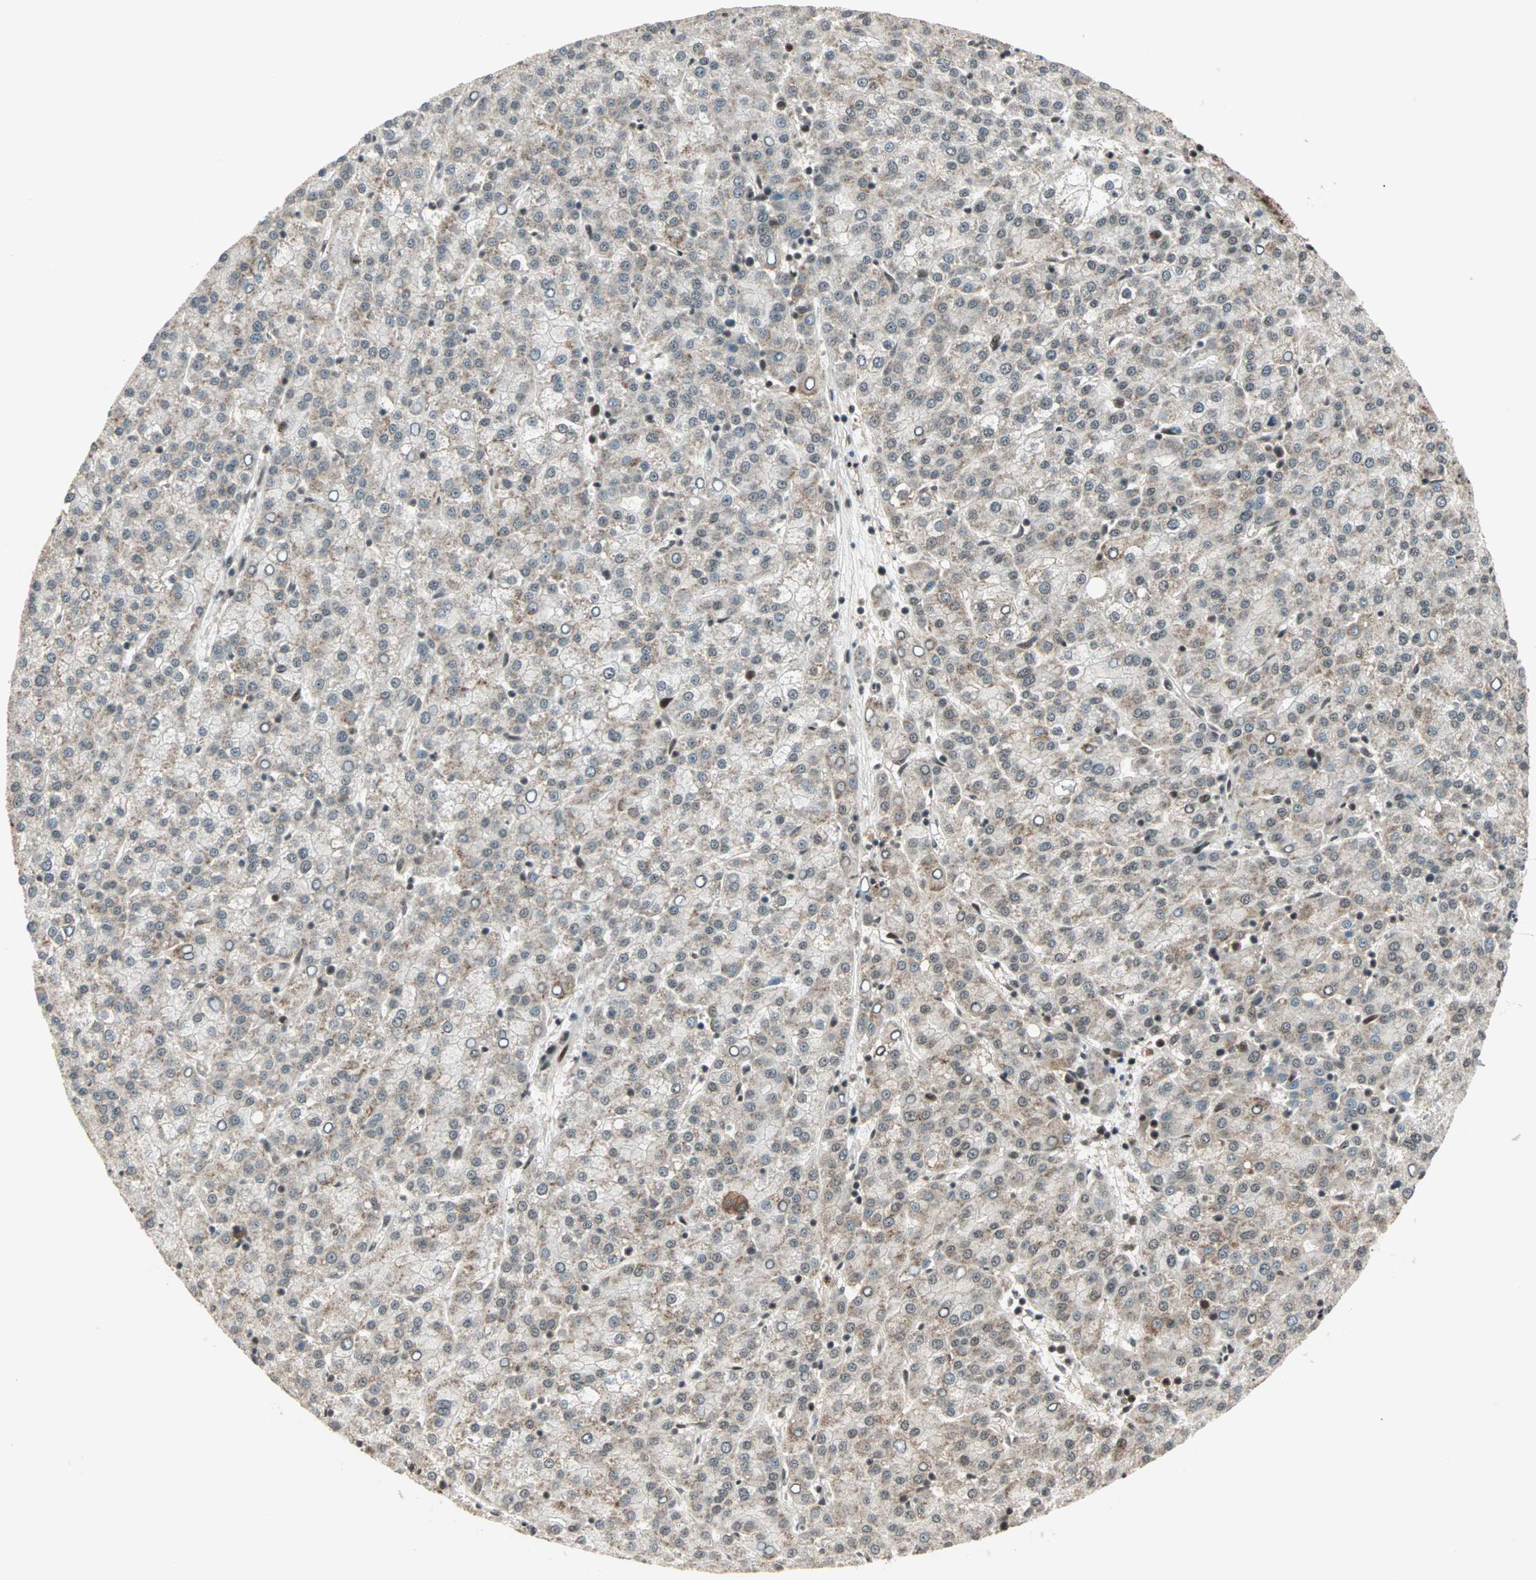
{"staining": {"intensity": "weak", "quantity": ">75%", "location": "cytoplasmic/membranous"}, "tissue": "liver cancer", "cell_type": "Tumor cells", "image_type": "cancer", "snomed": [{"axis": "morphology", "description": "Carcinoma, Hepatocellular, NOS"}, {"axis": "topography", "description": "Liver"}], "caption": "DAB (3,3'-diaminobenzidine) immunohistochemical staining of human liver cancer (hepatocellular carcinoma) displays weak cytoplasmic/membranous protein positivity in approximately >75% of tumor cells. (DAB = brown stain, brightfield microscopy at high magnification).", "gene": "ZNF44", "patient": {"sex": "female", "age": 58}}